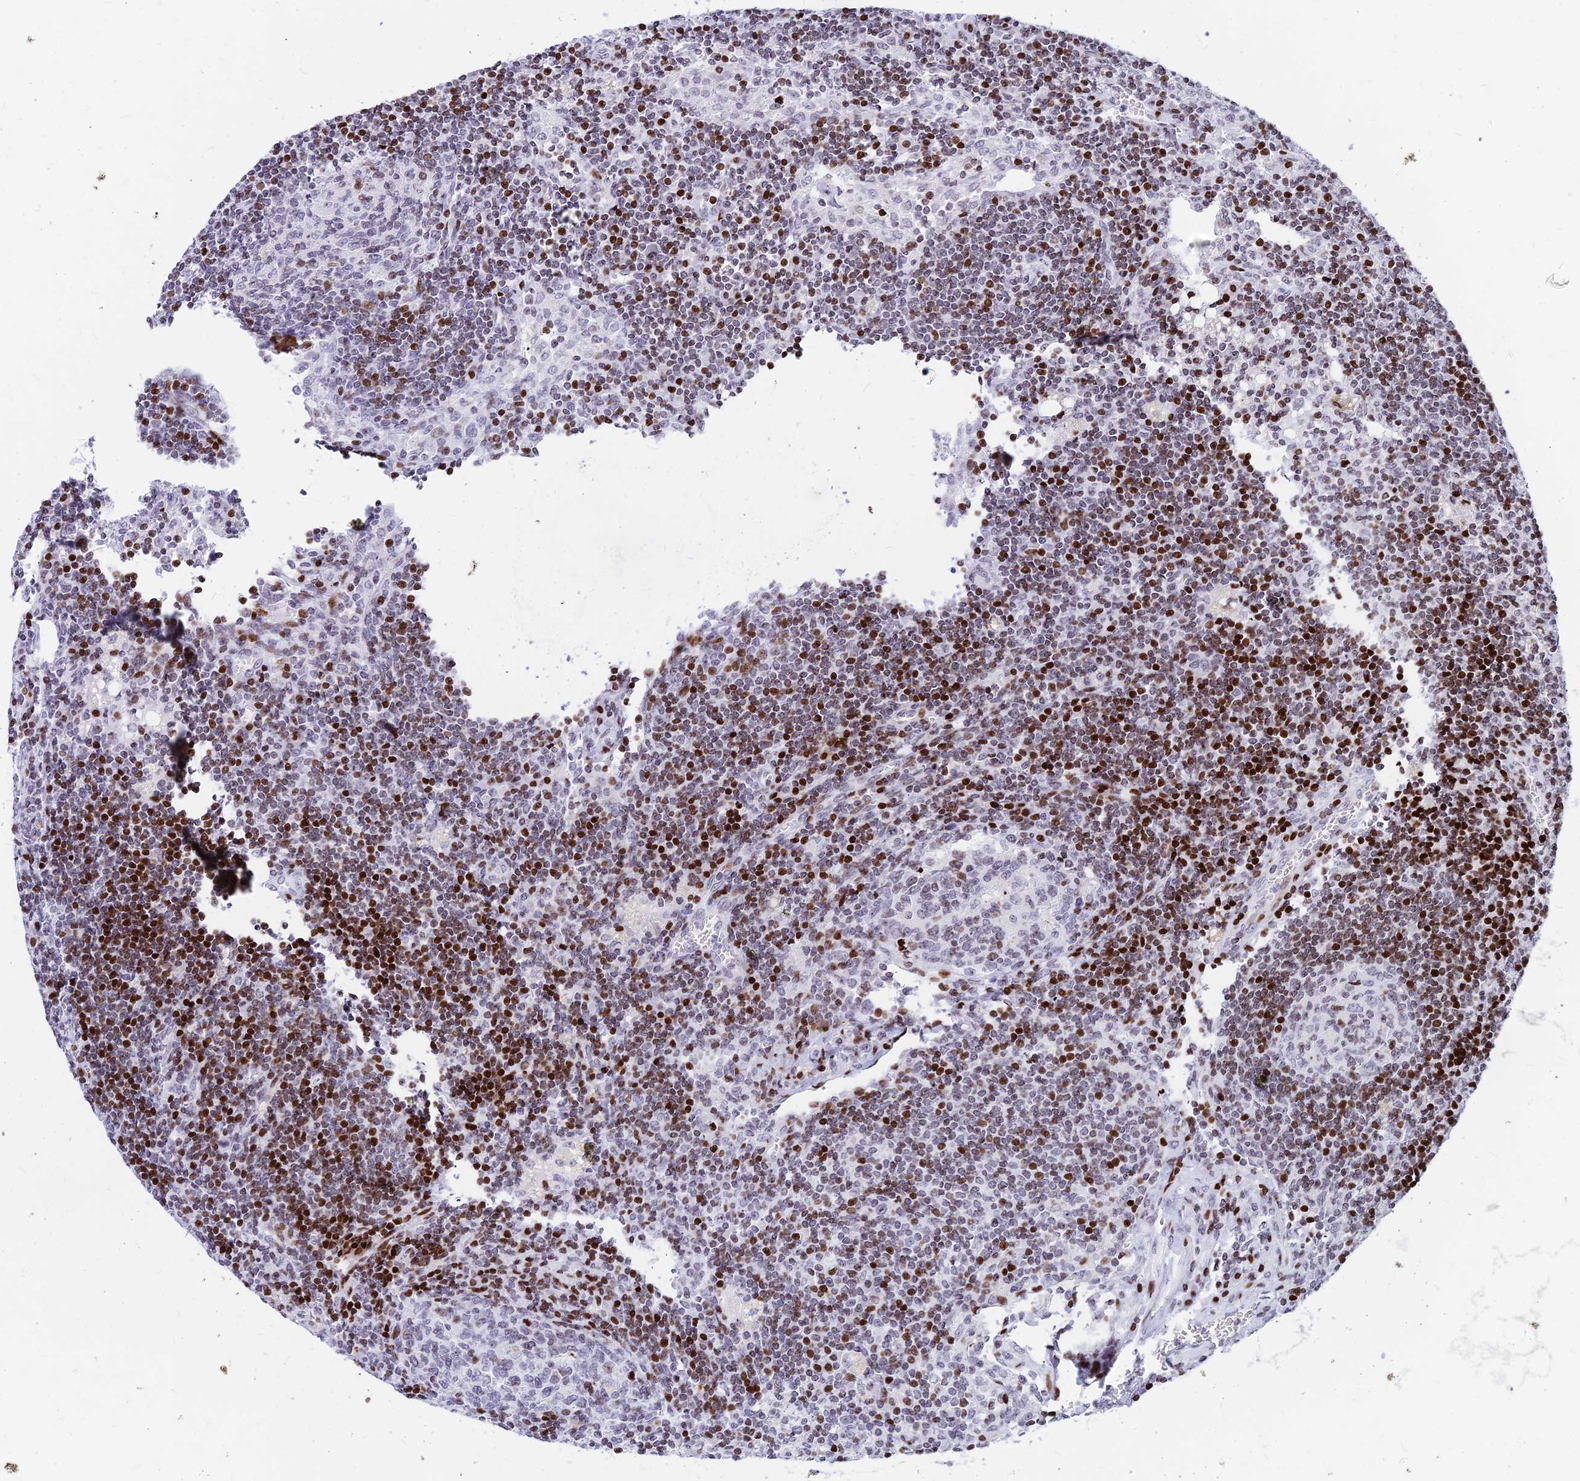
{"staining": {"intensity": "moderate", "quantity": "25%-75%", "location": "nuclear"}, "tissue": "lymph node", "cell_type": "Germinal center cells", "image_type": "normal", "snomed": [{"axis": "morphology", "description": "Normal tissue, NOS"}, {"axis": "topography", "description": "Lymph node"}], "caption": "DAB immunohistochemical staining of normal lymph node reveals moderate nuclear protein staining in about 25%-75% of germinal center cells. The staining was performed using DAB (3,3'-diaminobenzidine), with brown indicating positive protein expression. Nuclei are stained blue with hematoxylin.", "gene": "PRPS1", "patient": {"sex": "female", "age": 73}}